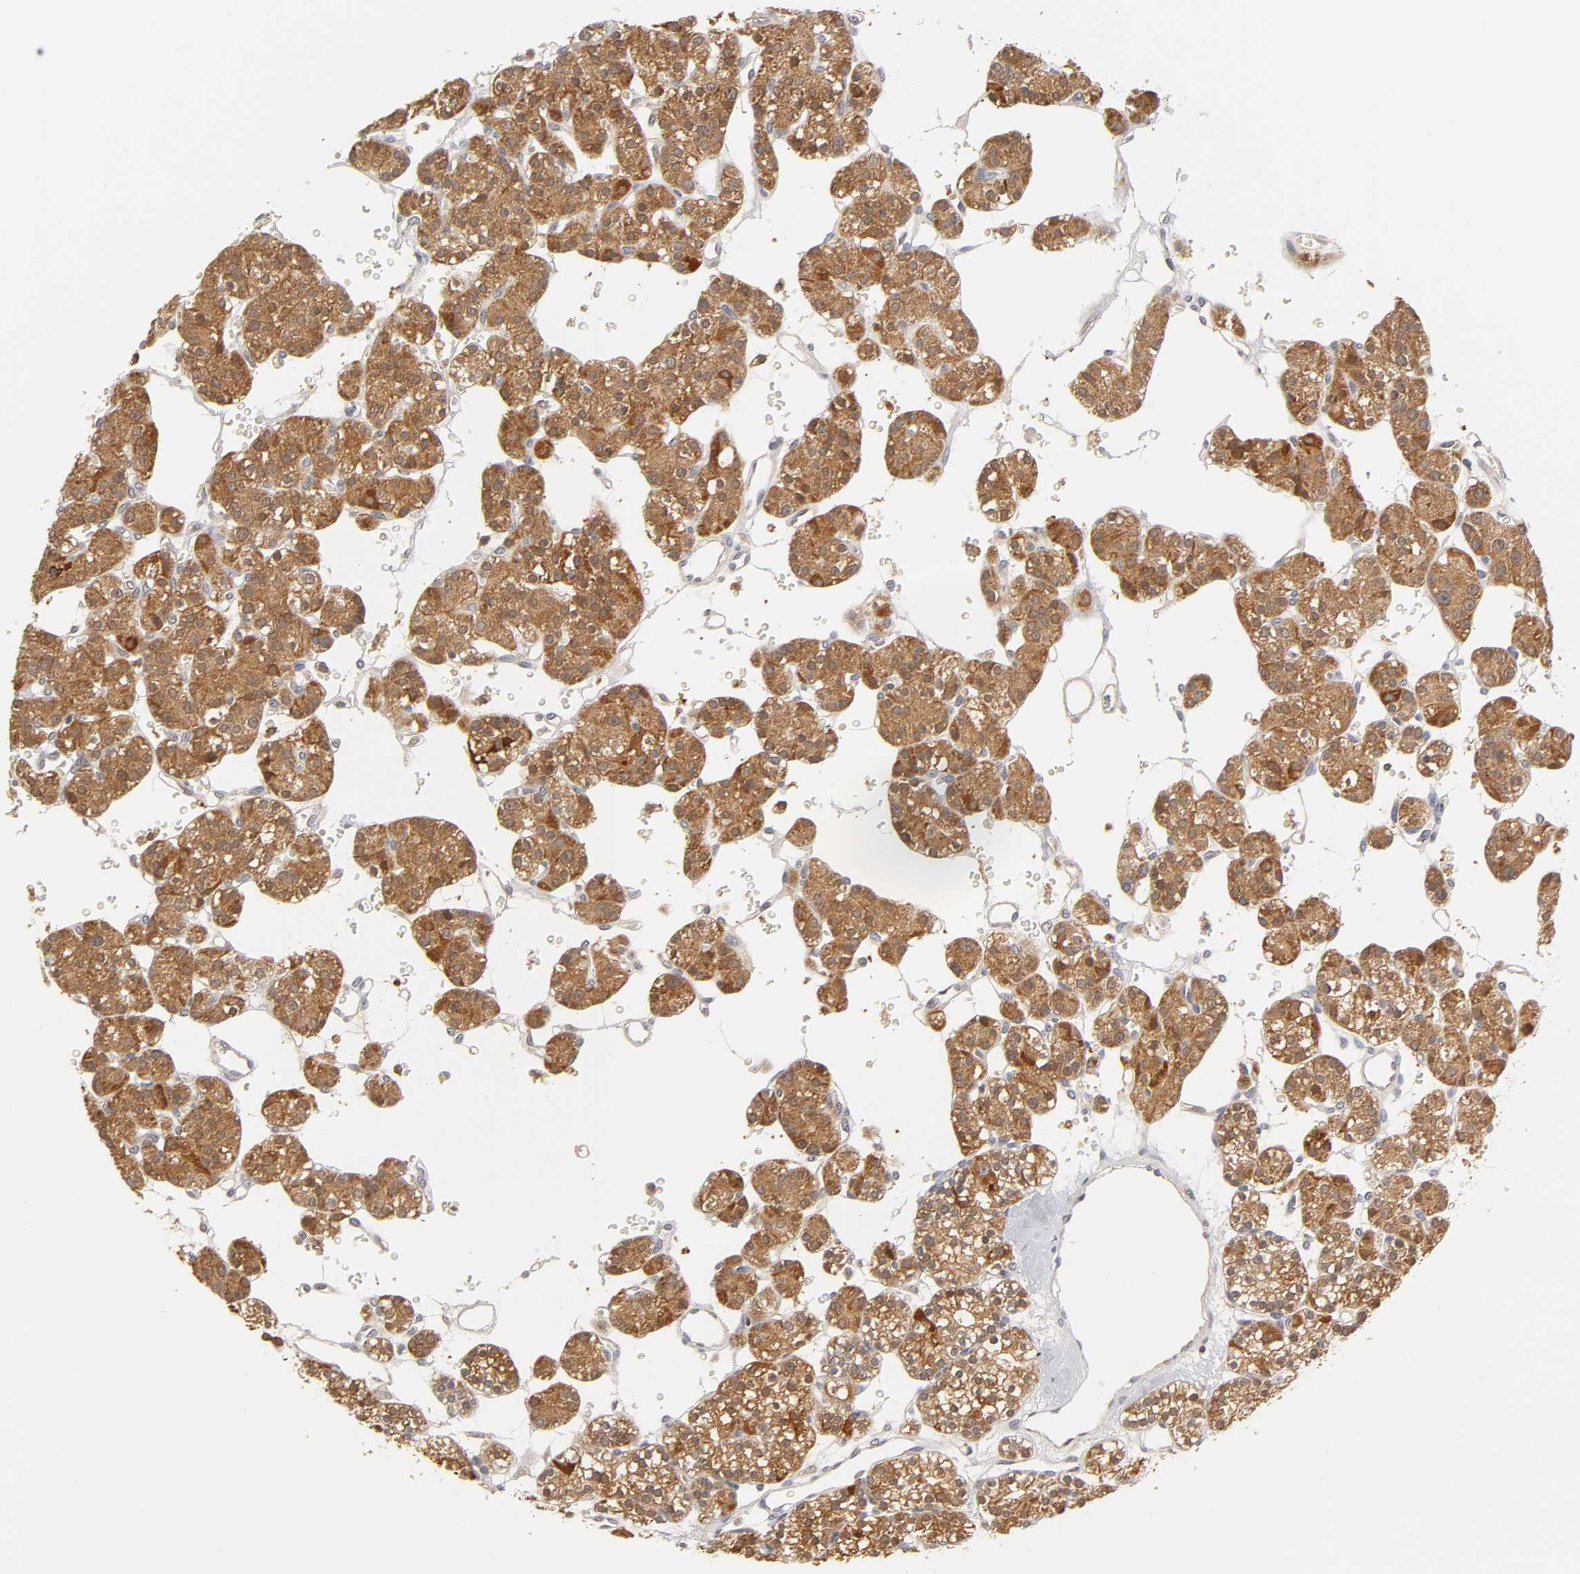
{"staining": {"intensity": "strong", "quantity": "25%-75%", "location": "cytoplasmic/membranous,nuclear"}, "tissue": "parathyroid gland", "cell_type": "Glandular cells", "image_type": "normal", "snomed": [{"axis": "morphology", "description": "Normal tissue, NOS"}, {"axis": "topography", "description": "Parathyroid gland"}], "caption": "This is an image of IHC staining of unremarkable parathyroid gland, which shows strong expression in the cytoplasmic/membranous,nuclear of glandular cells.", "gene": "GSTZ1", "patient": {"sex": "female", "age": 64}}